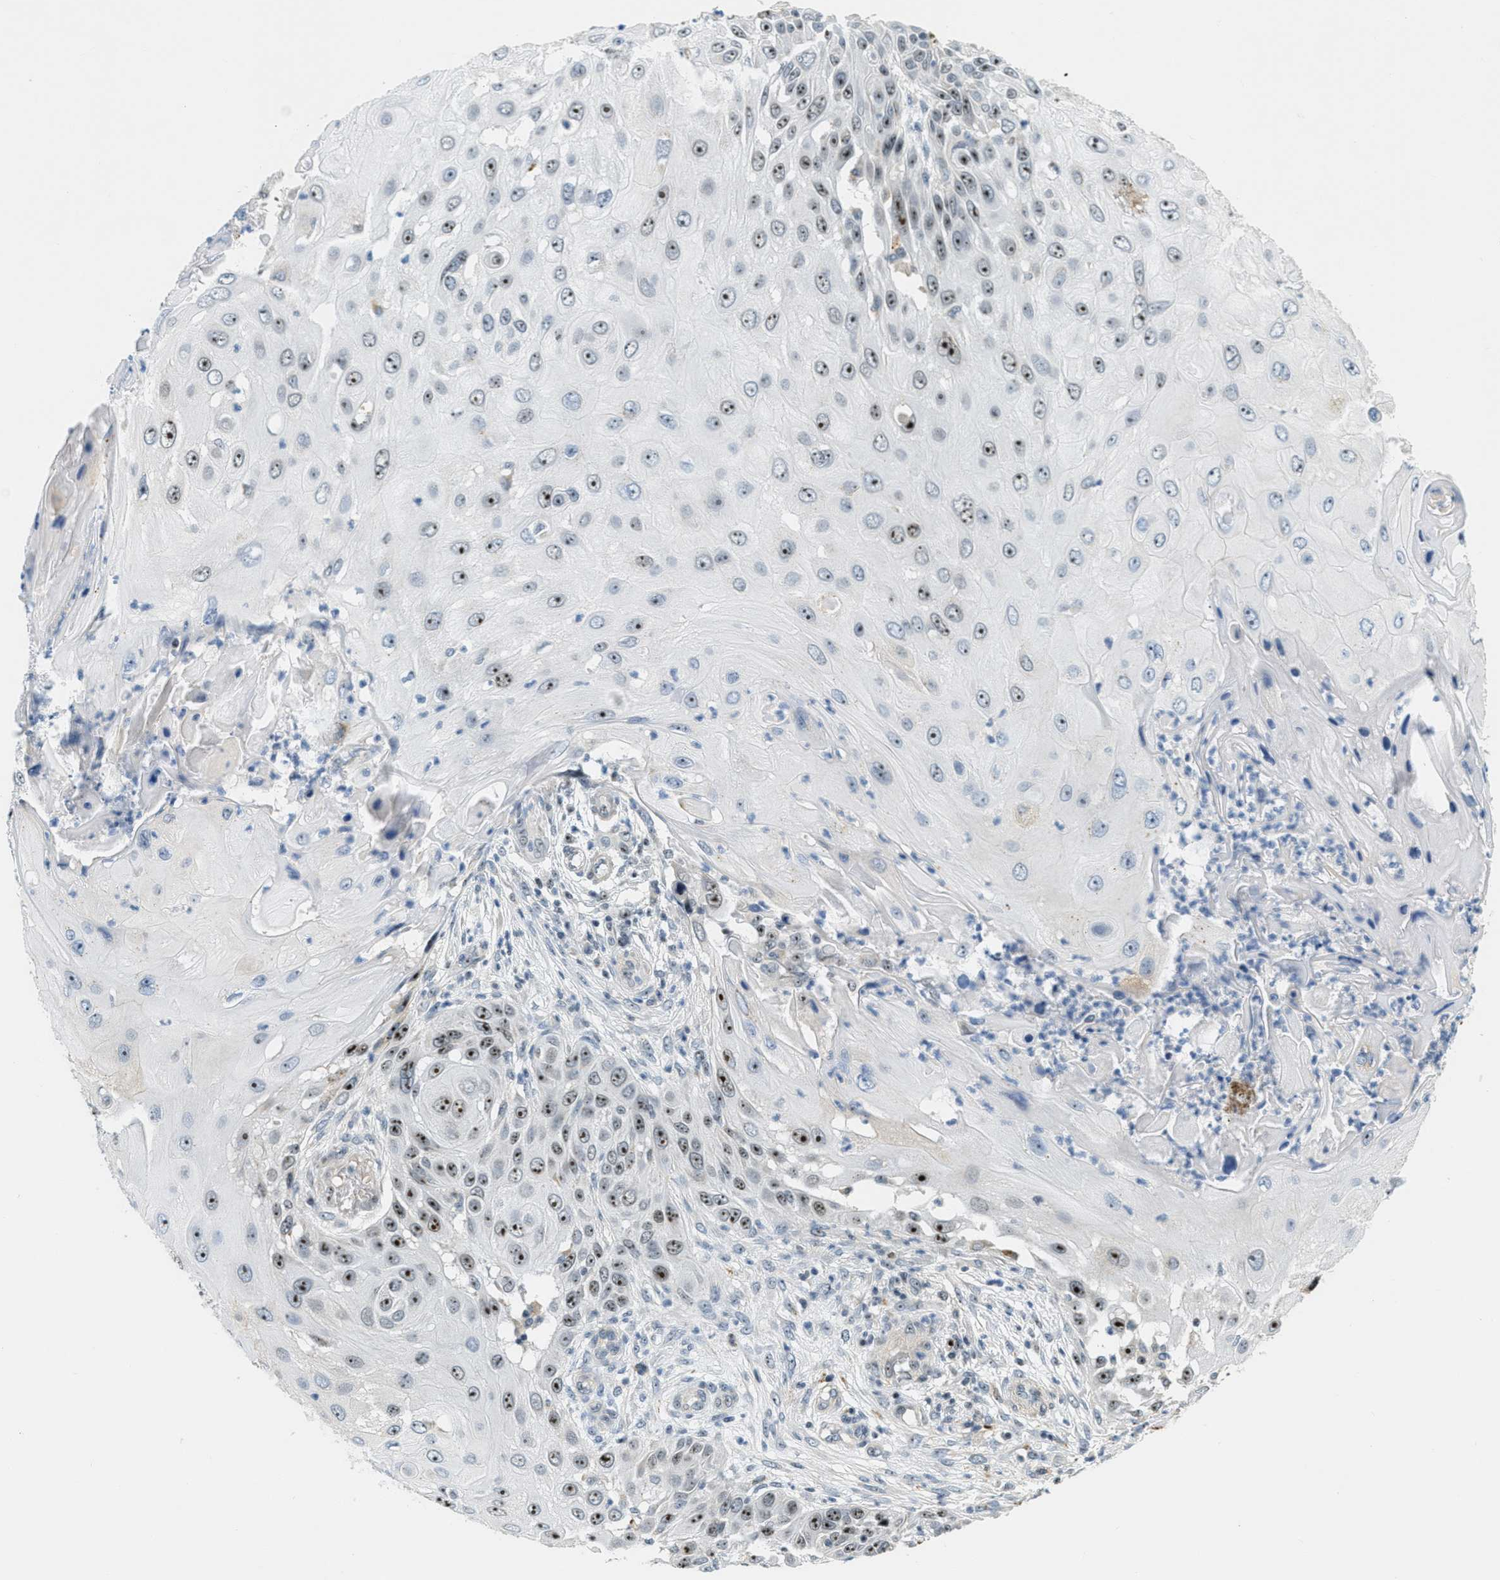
{"staining": {"intensity": "strong", "quantity": "25%-75%", "location": "nuclear"}, "tissue": "skin cancer", "cell_type": "Tumor cells", "image_type": "cancer", "snomed": [{"axis": "morphology", "description": "Squamous cell carcinoma, NOS"}, {"axis": "topography", "description": "Skin"}], "caption": "Skin cancer (squamous cell carcinoma) stained for a protein exhibits strong nuclear positivity in tumor cells. The staining is performed using DAB (3,3'-diaminobenzidine) brown chromogen to label protein expression. The nuclei are counter-stained blue using hematoxylin.", "gene": "DDX47", "patient": {"sex": "female", "age": 44}}